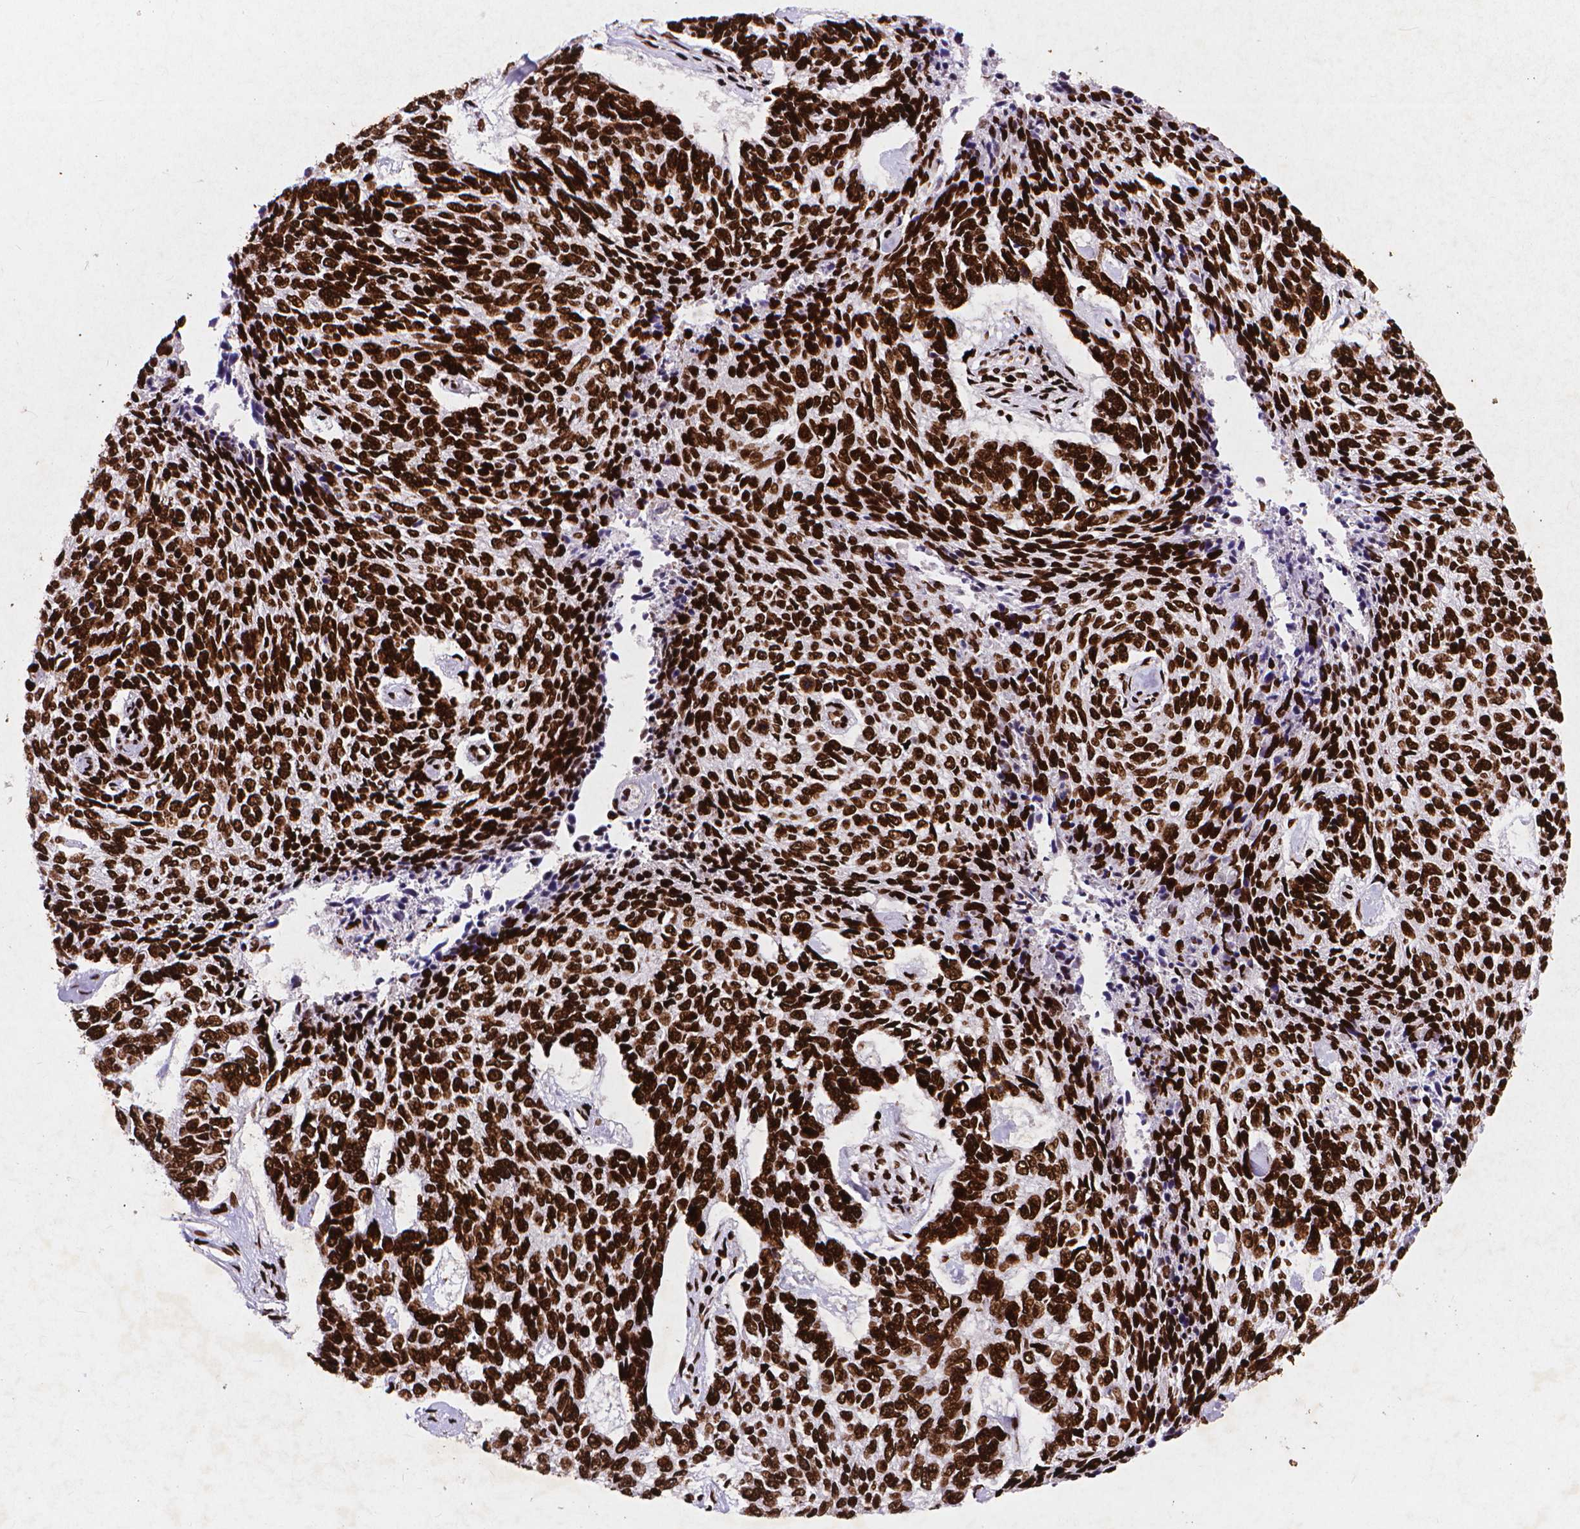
{"staining": {"intensity": "strong", "quantity": ">75%", "location": "nuclear"}, "tissue": "skin cancer", "cell_type": "Tumor cells", "image_type": "cancer", "snomed": [{"axis": "morphology", "description": "Basal cell carcinoma"}, {"axis": "topography", "description": "Skin"}], "caption": "The histopathology image demonstrates immunohistochemical staining of skin basal cell carcinoma. There is strong nuclear staining is present in approximately >75% of tumor cells.", "gene": "CITED2", "patient": {"sex": "female", "age": 65}}